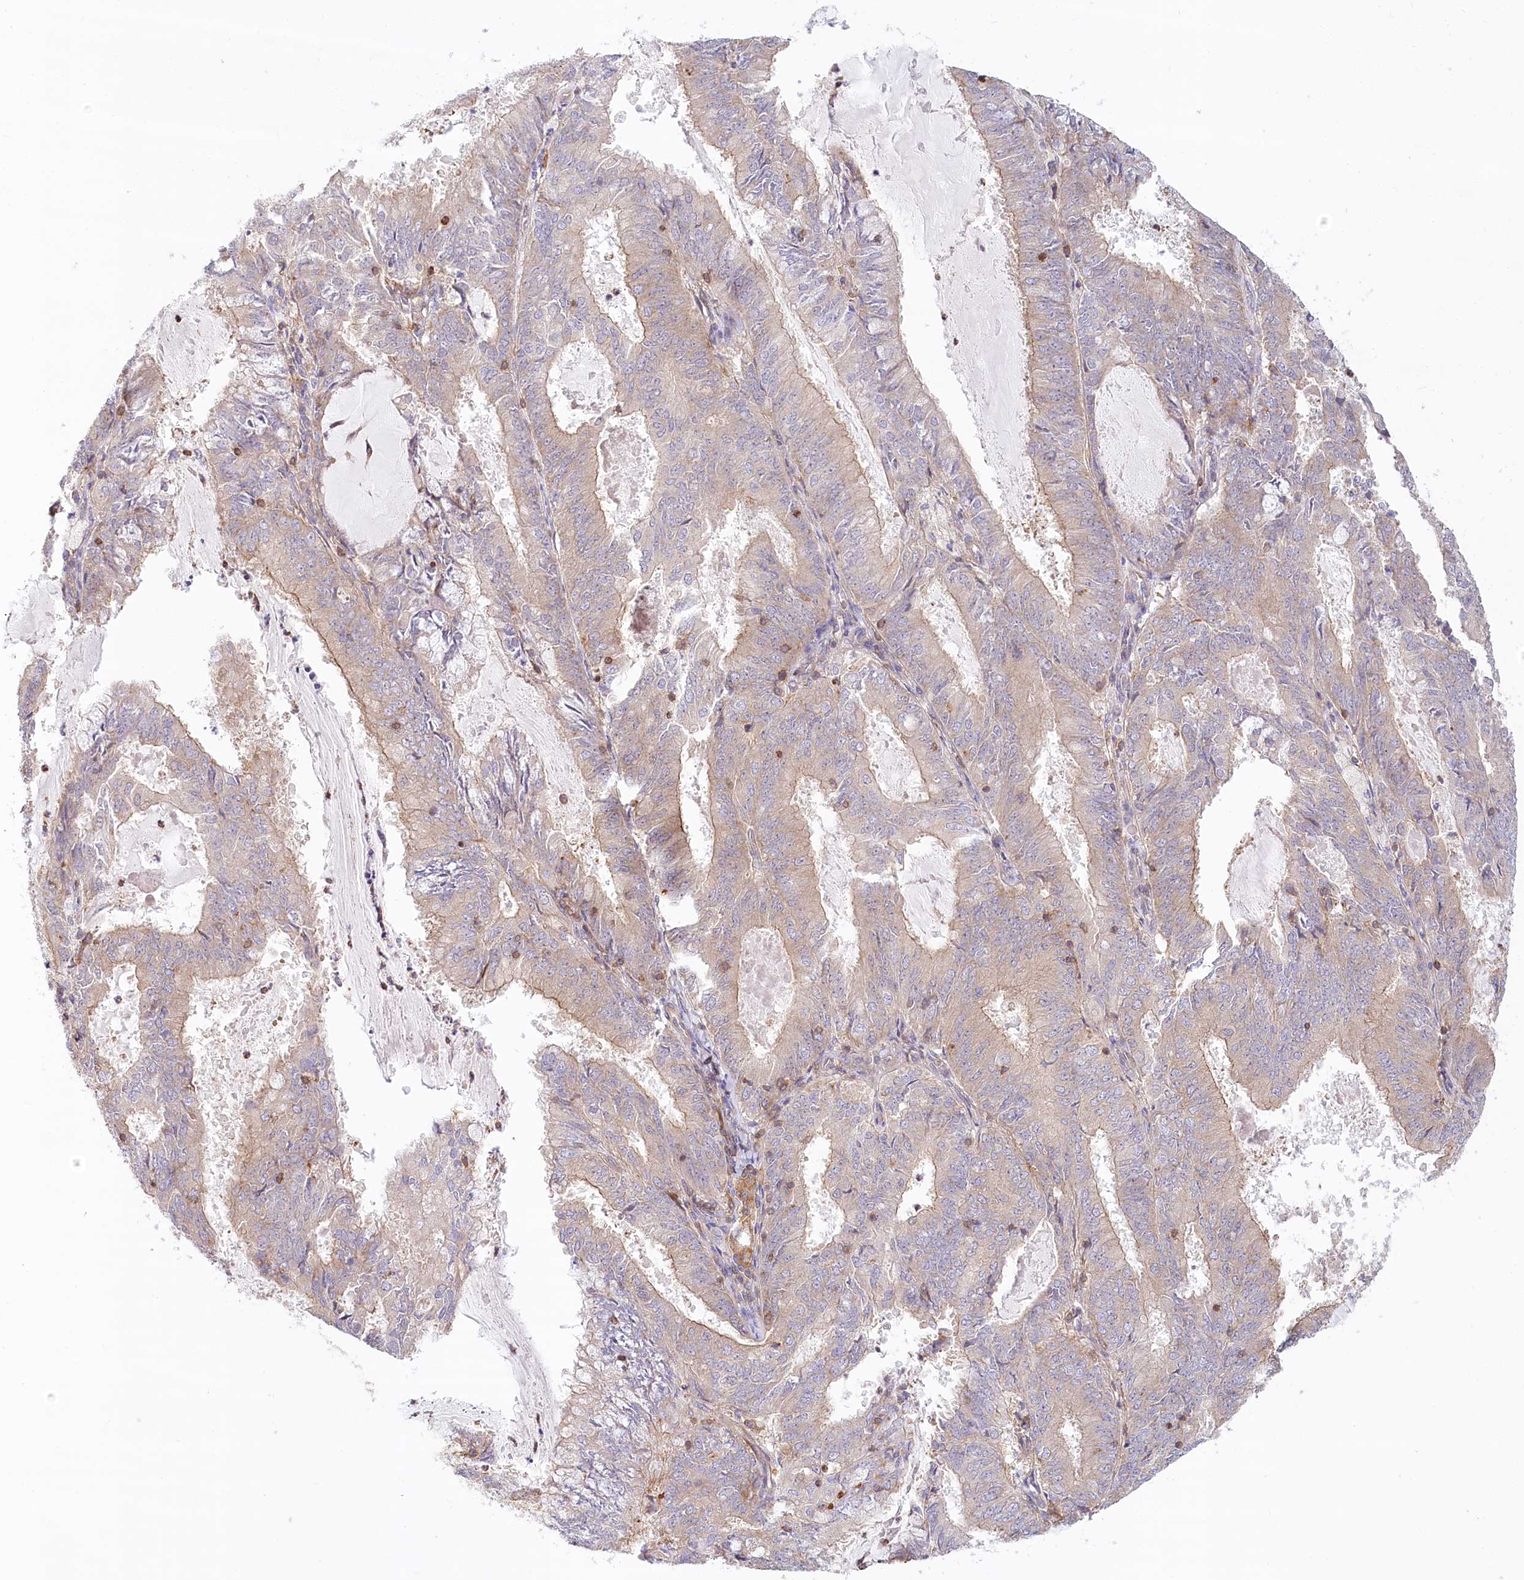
{"staining": {"intensity": "weak", "quantity": "25%-75%", "location": "cytoplasmic/membranous"}, "tissue": "endometrial cancer", "cell_type": "Tumor cells", "image_type": "cancer", "snomed": [{"axis": "morphology", "description": "Adenocarcinoma, NOS"}, {"axis": "topography", "description": "Endometrium"}], "caption": "Endometrial cancer (adenocarcinoma) tissue shows weak cytoplasmic/membranous staining in approximately 25%-75% of tumor cells, visualized by immunohistochemistry.", "gene": "UMPS", "patient": {"sex": "female", "age": 57}}